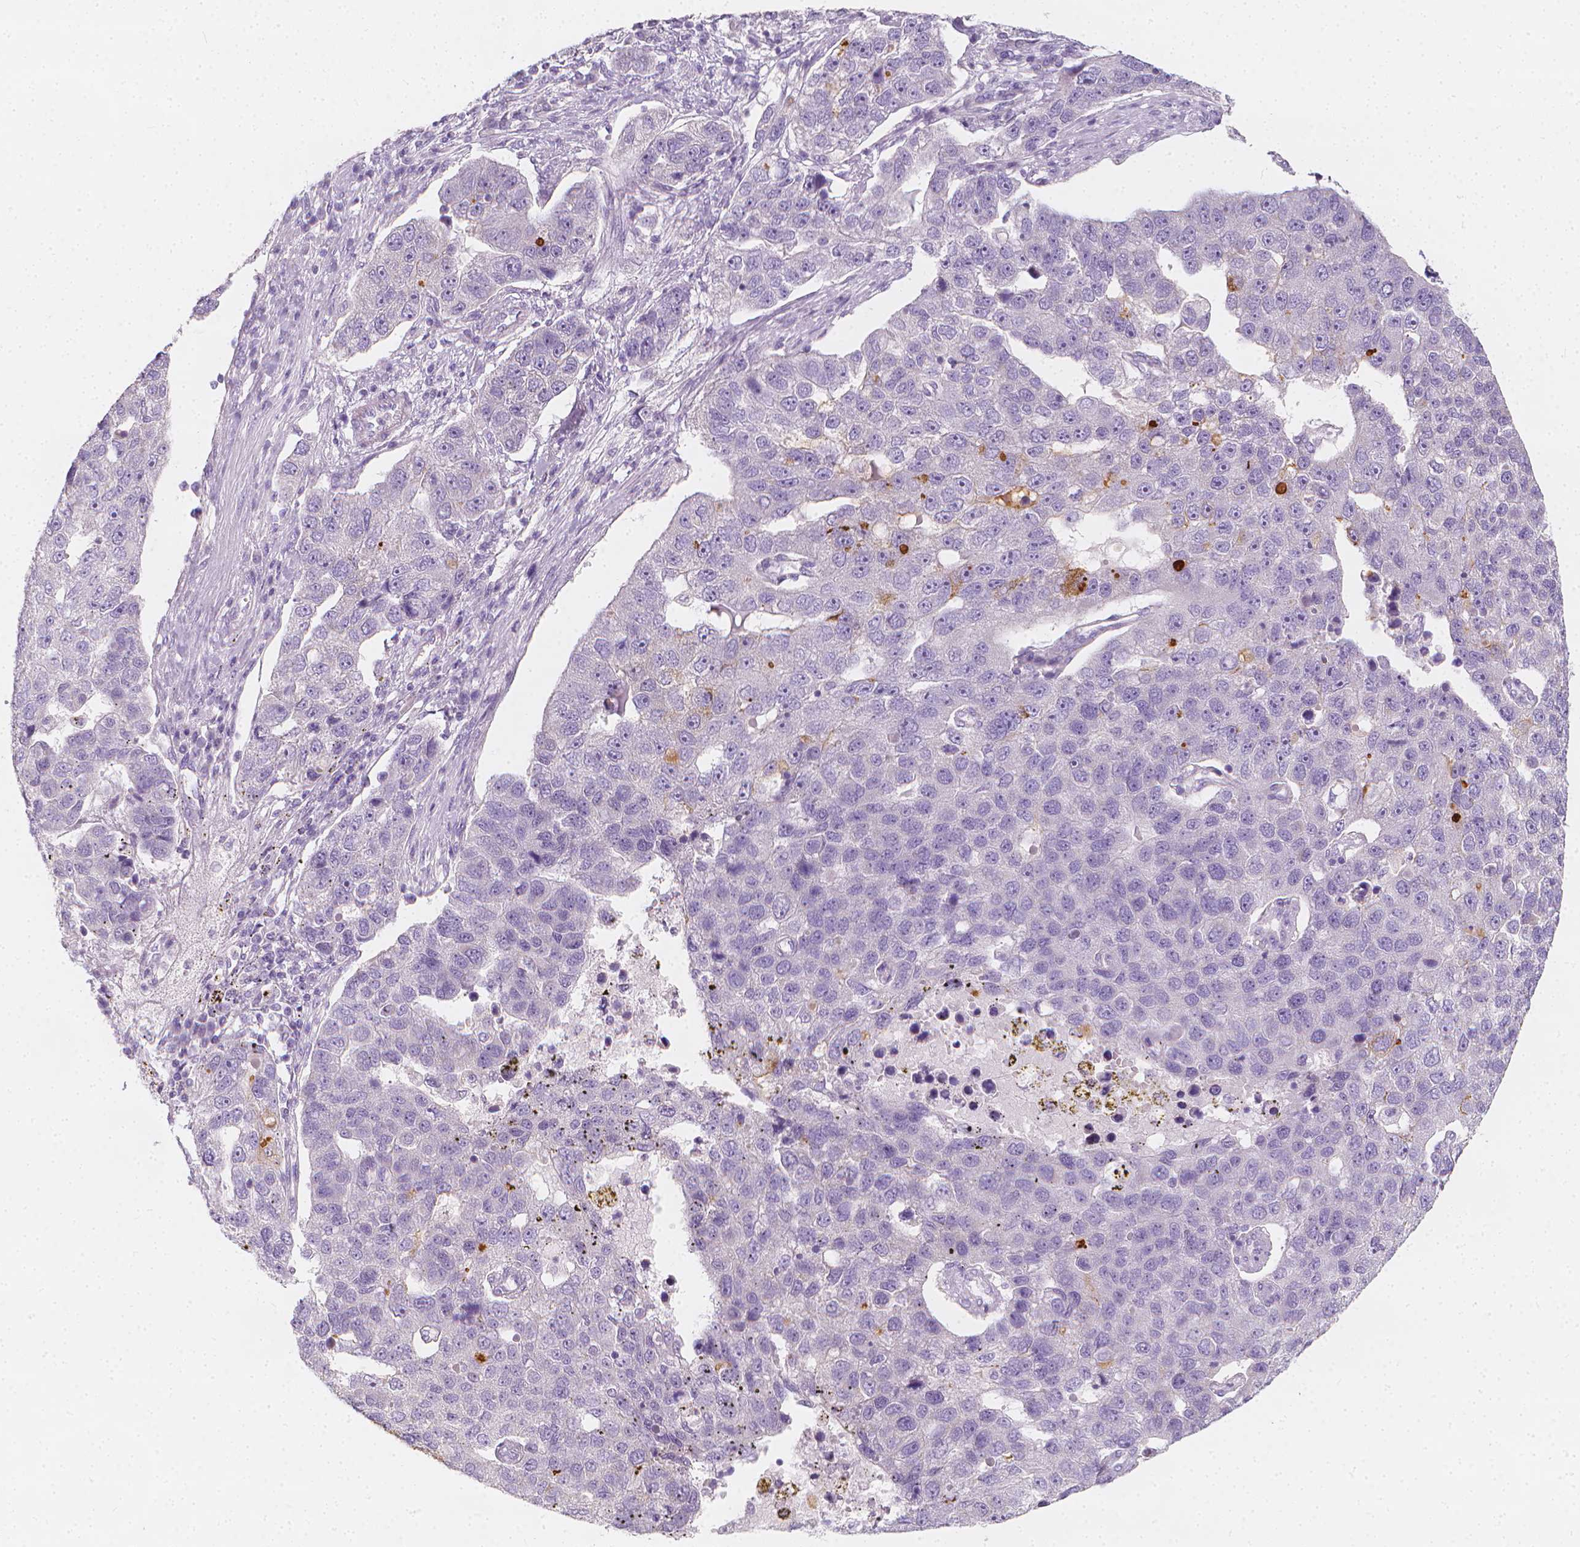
{"staining": {"intensity": "negative", "quantity": "none", "location": "none"}, "tissue": "pancreatic cancer", "cell_type": "Tumor cells", "image_type": "cancer", "snomed": [{"axis": "morphology", "description": "Adenocarcinoma, NOS"}, {"axis": "topography", "description": "Pancreas"}], "caption": "Immunohistochemistry (IHC) of human adenocarcinoma (pancreatic) displays no staining in tumor cells.", "gene": "RBFOX1", "patient": {"sex": "female", "age": 61}}